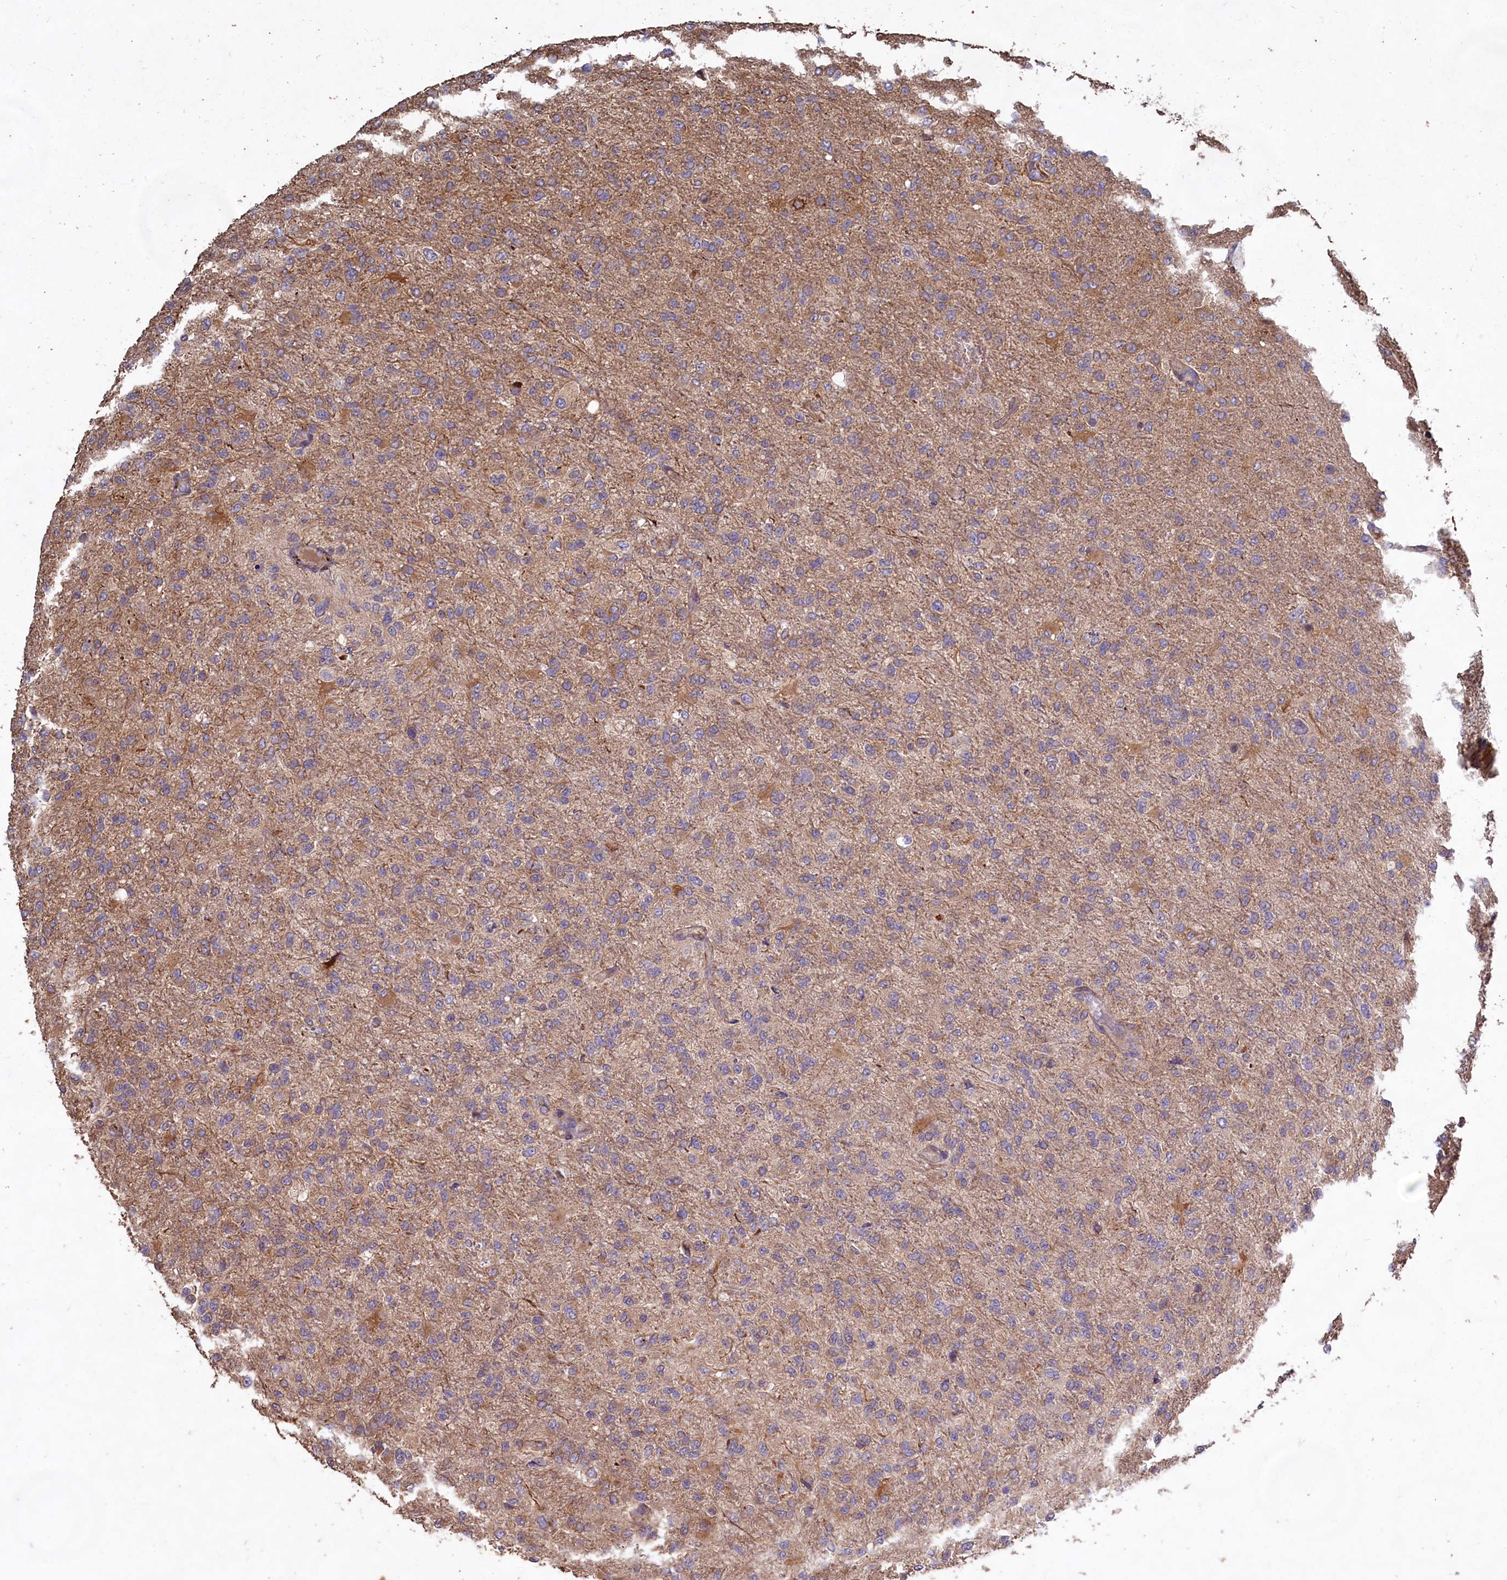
{"staining": {"intensity": "weak", "quantity": "25%-75%", "location": "cytoplasmic/membranous"}, "tissue": "glioma", "cell_type": "Tumor cells", "image_type": "cancer", "snomed": [{"axis": "morphology", "description": "Glioma, malignant, High grade"}, {"axis": "topography", "description": "Brain"}], "caption": "A high-resolution histopathology image shows immunohistochemistry (IHC) staining of malignant glioma (high-grade), which displays weak cytoplasmic/membranous expression in approximately 25%-75% of tumor cells.", "gene": "FUNDC1", "patient": {"sex": "female", "age": 74}}